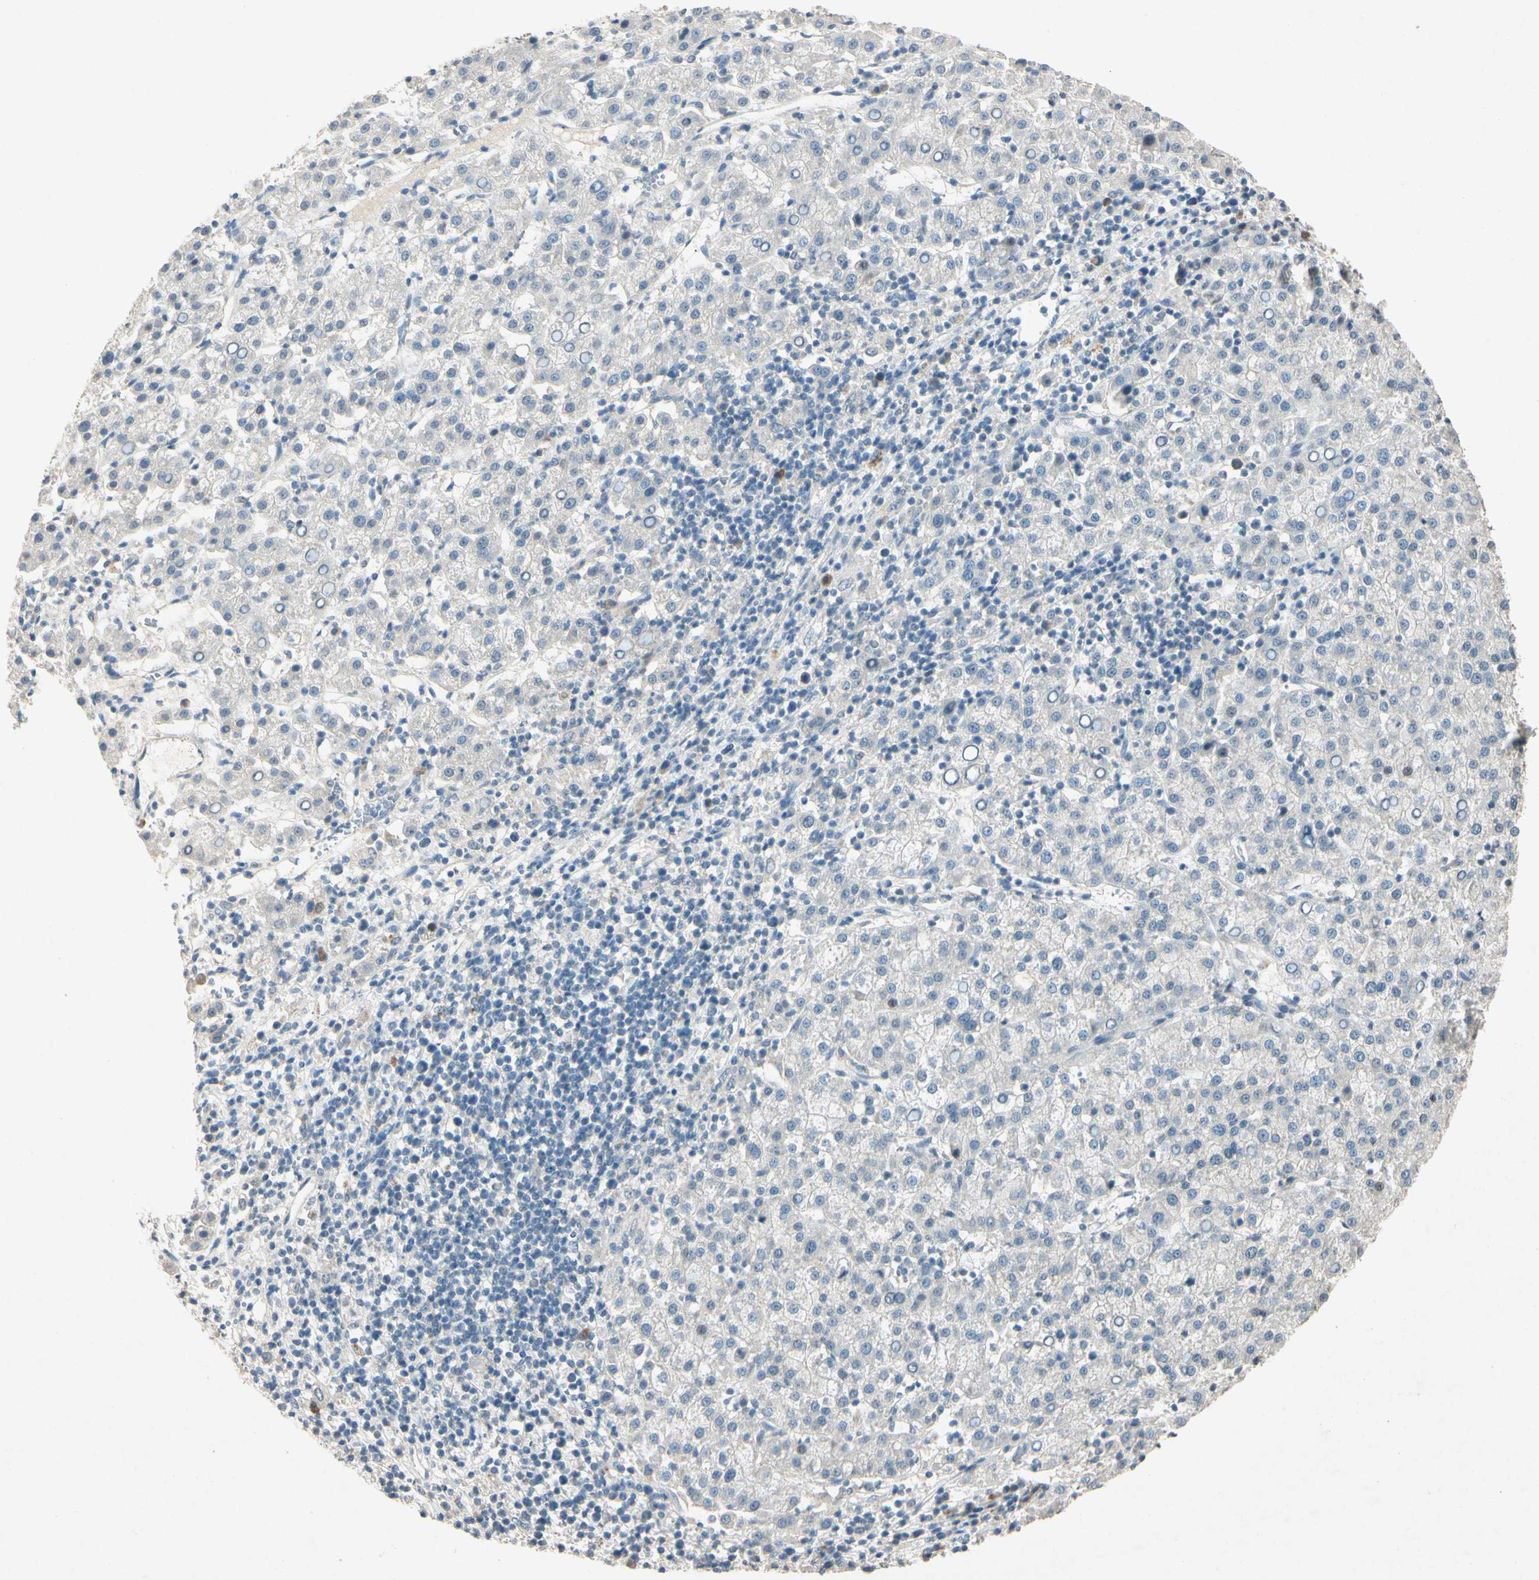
{"staining": {"intensity": "negative", "quantity": "none", "location": "none"}, "tissue": "liver cancer", "cell_type": "Tumor cells", "image_type": "cancer", "snomed": [{"axis": "morphology", "description": "Carcinoma, Hepatocellular, NOS"}, {"axis": "topography", "description": "Liver"}], "caption": "There is no significant positivity in tumor cells of hepatocellular carcinoma (liver). (Brightfield microscopy of DAB (3,3'-diaminobenzidine) immunohistochemistry at high magnification).", "gene": "HSPA1B", "patient": {"sex": "female", "age": 58}}